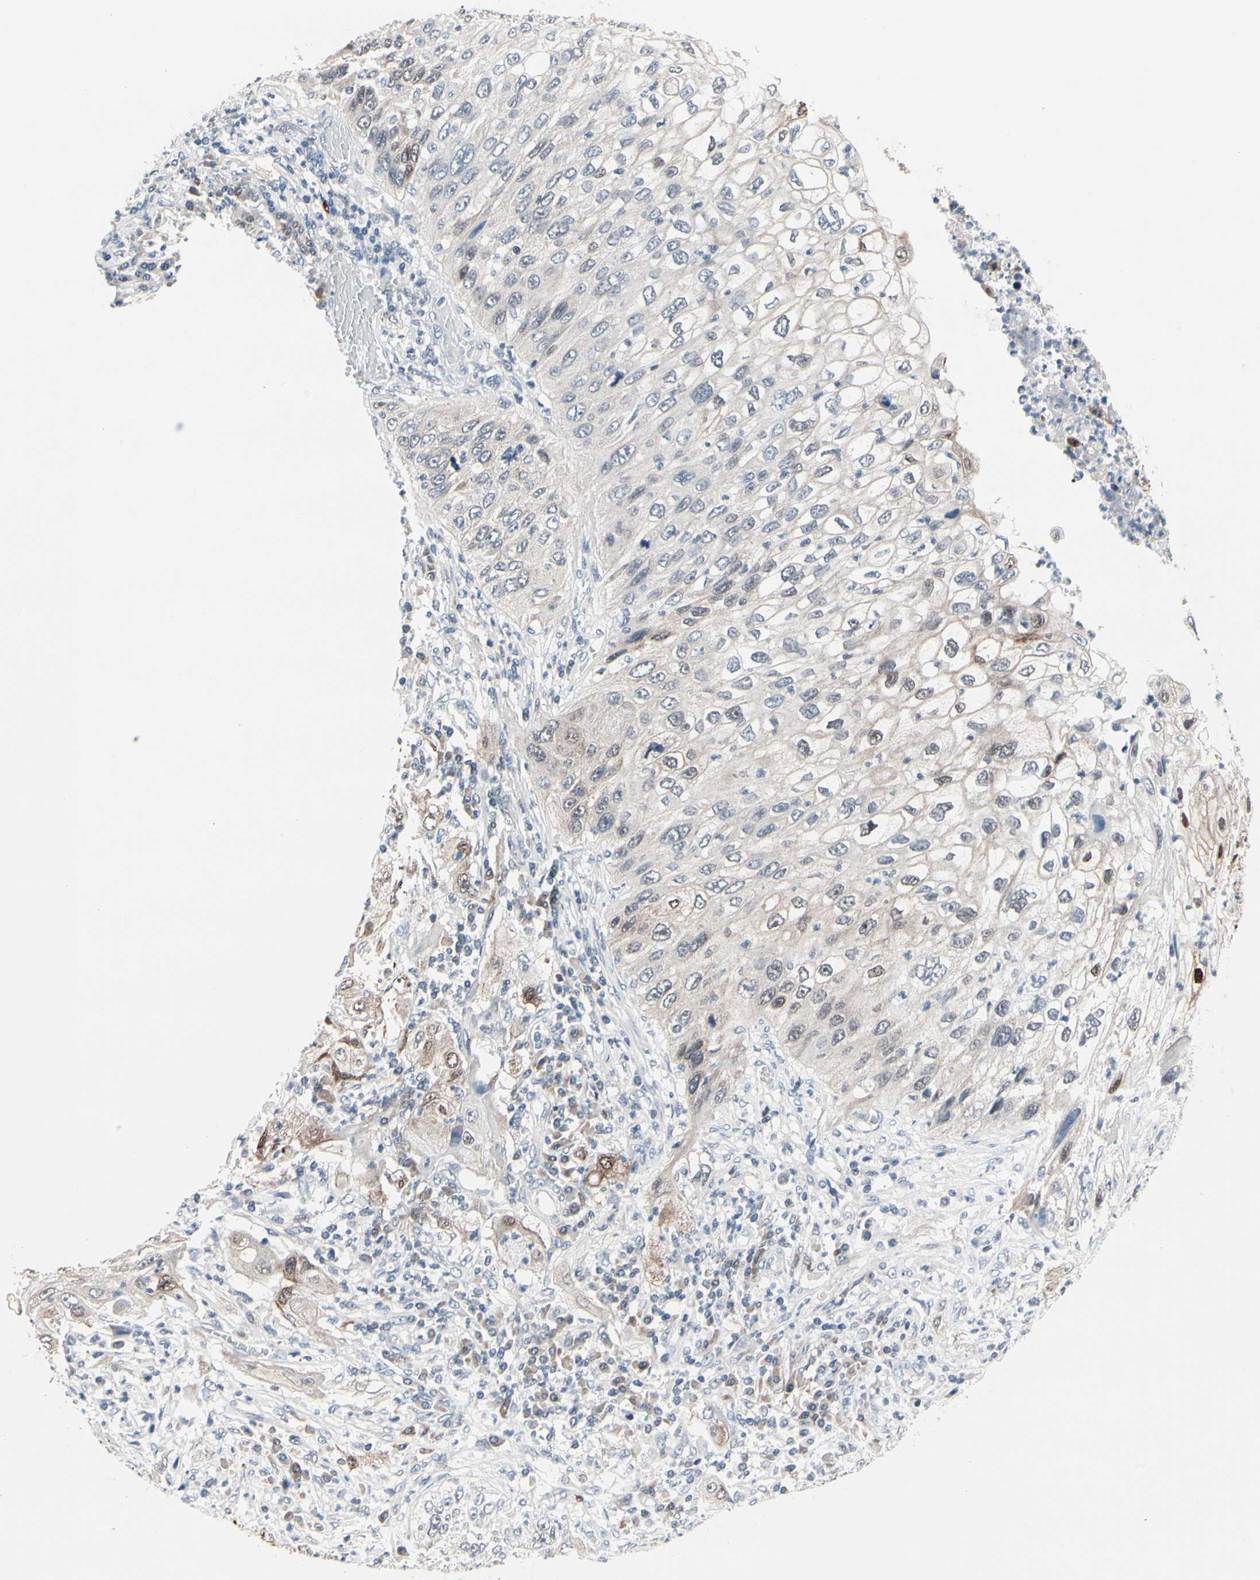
{"staining": {"intensity": "moderate", "quantity": "25%-75%", "location": "cytoplasmic/membranous,nuclear"}, "tissue": "lung cancer", "cell_type": "Tumor cells", "image_type": "cancer", "snomed": [{"axis": "morphology", "description": "Inflammation, NOS"}, {"axis": "morphology", "description": "Squamous cell carcinoma, NOS"}, {"axis": "topography", "description": "Lymph node"}, {"axis": "topography", "description": "Soft tissue"}, {"axis": "topography", "description": "Lung"}], "caption": "There is medium levels of moderate cytoplasmic/membranous and nuclear expression in tumor cells of lung squamous cell carcinoma, as demonstrated by immunohistochemical staining (brown color).", "gene": "TXN", "patient": {"sex": "male", "age": 66}}